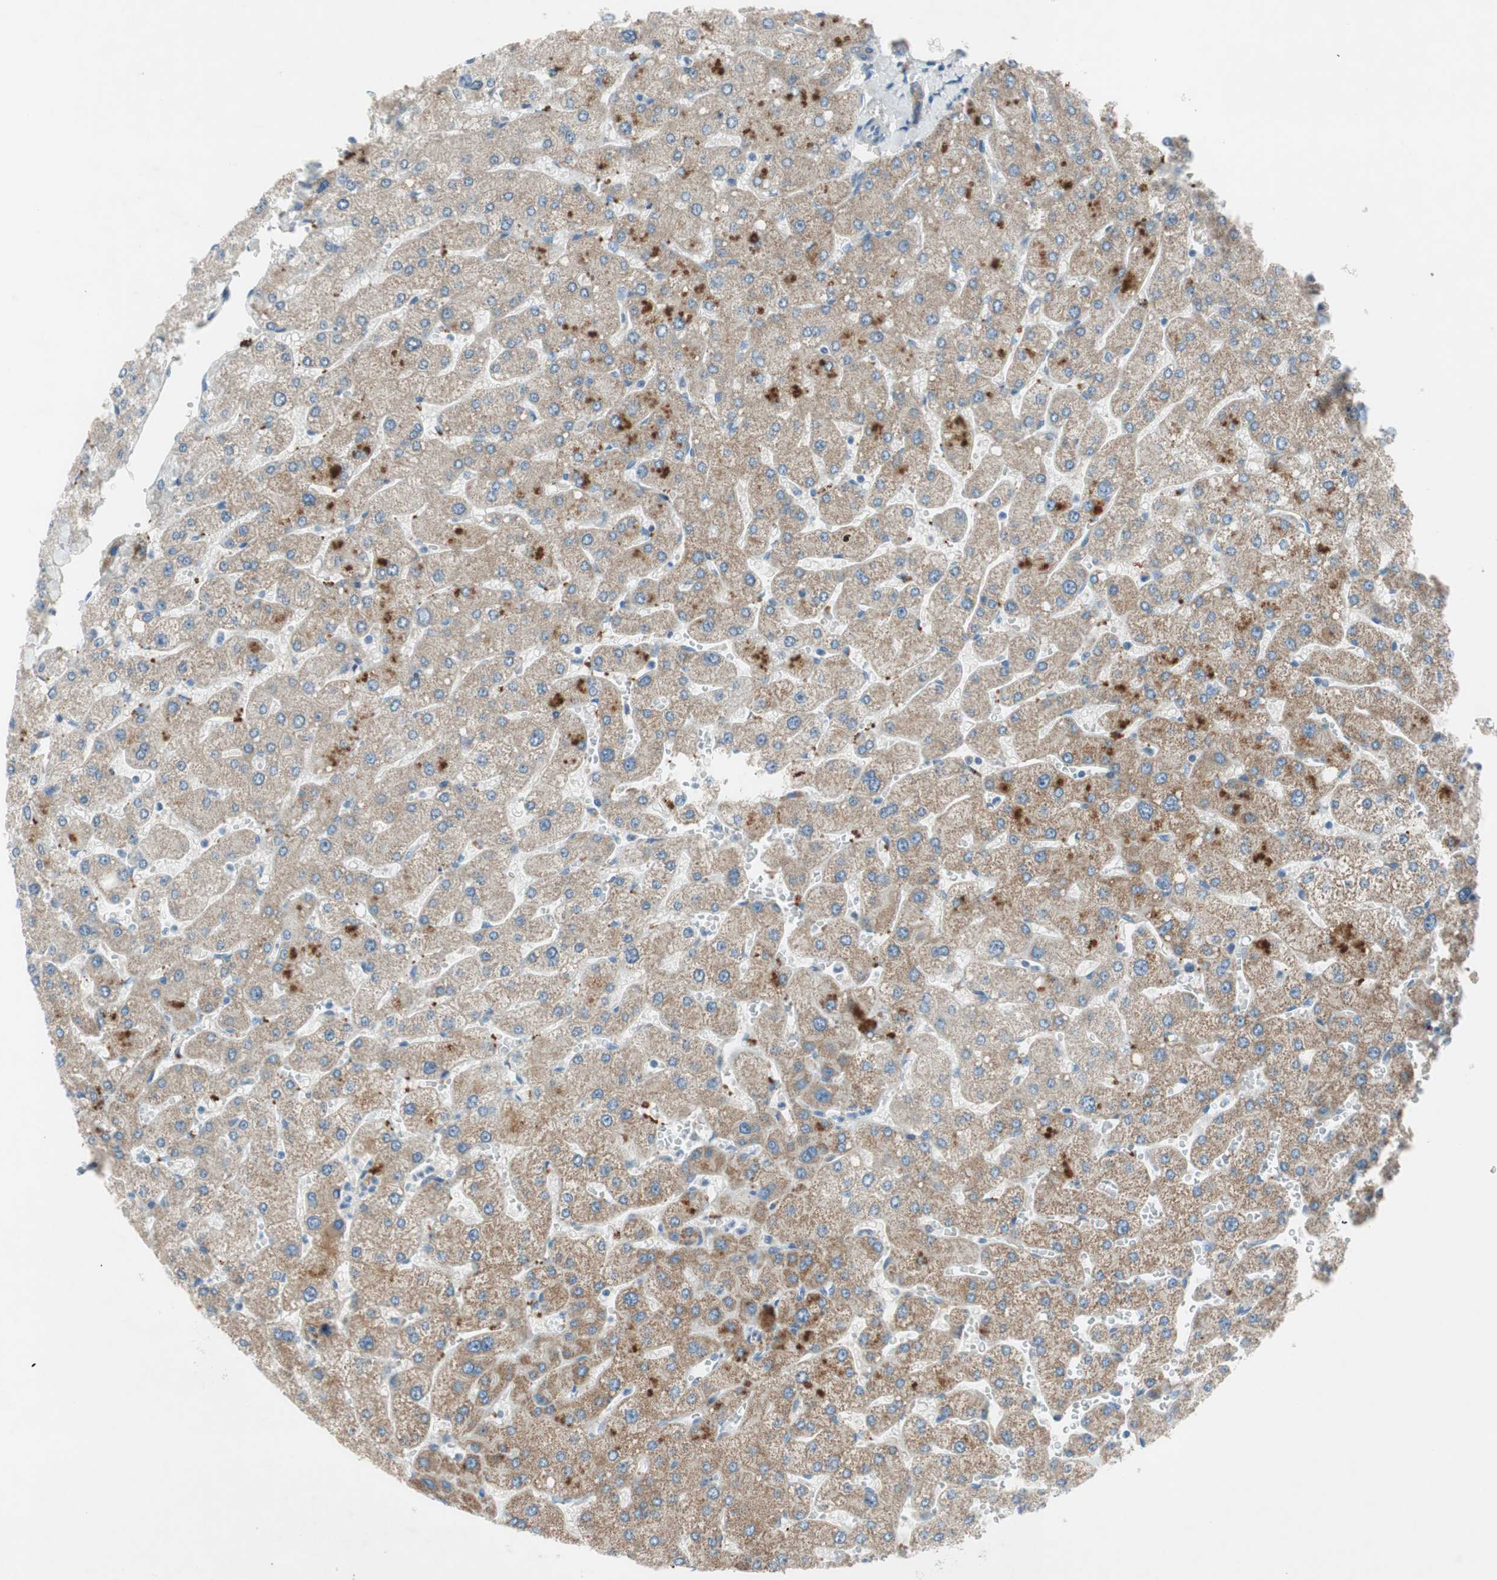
{"staining": {"intensity": "weak", "quantity": ">75%", "location": "cytoplasmic/membranous"}, "tissue": "liver", "cell_type": "Cholangiocytes", "image_type": "normal", "snomed": [{"axis": "morphology", "description": "Normal tissue, NOS"}, {"axis": "topography", "description": "Liver"}], "caption": "The immunohistochemical stain highlights weak cytoplasmic/membranous positivity in cholangiocytes of benign liver.", "gene": "PRRG4", "patient": {"sex": "male", "age": 55}}